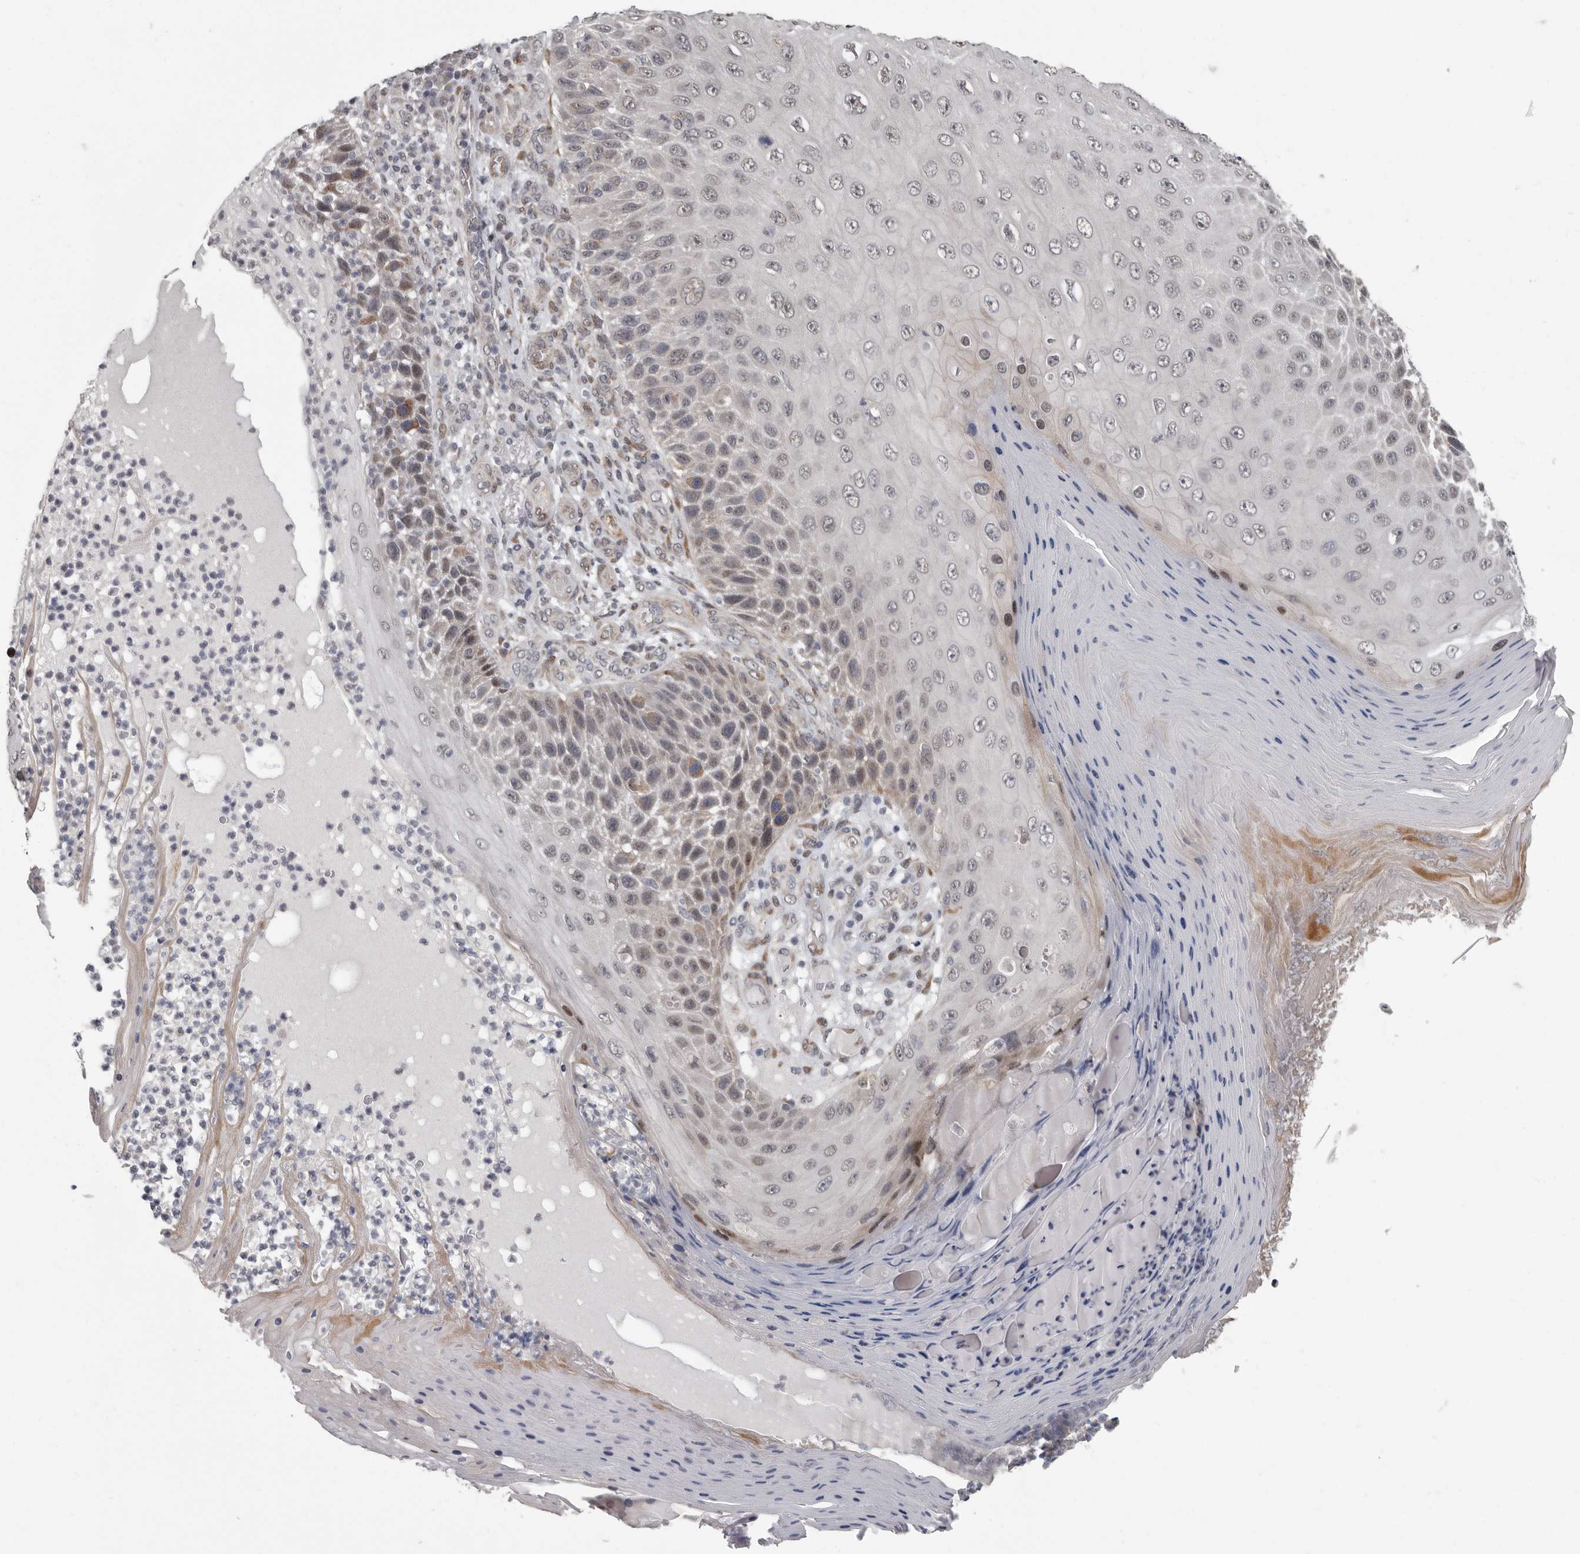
{"staining": {"intensity": "weak", "quantity": "<25%", "location": "cytoplasmic/membranous"}, "tissue": "skin cancer", "cell_type": "Tumor cells", "image_type": "cancer", "snomed": [{"axis": "morphology", "description": "Squamous cell carcinoma, NOS"}, {"axis": "topography", "description": "Skin"}], "caption": "An image of human skin cancer is negative for staining in tumor cells.", "gene": "RALGPS2", "patient": {"sex": "female", "age": 88}}